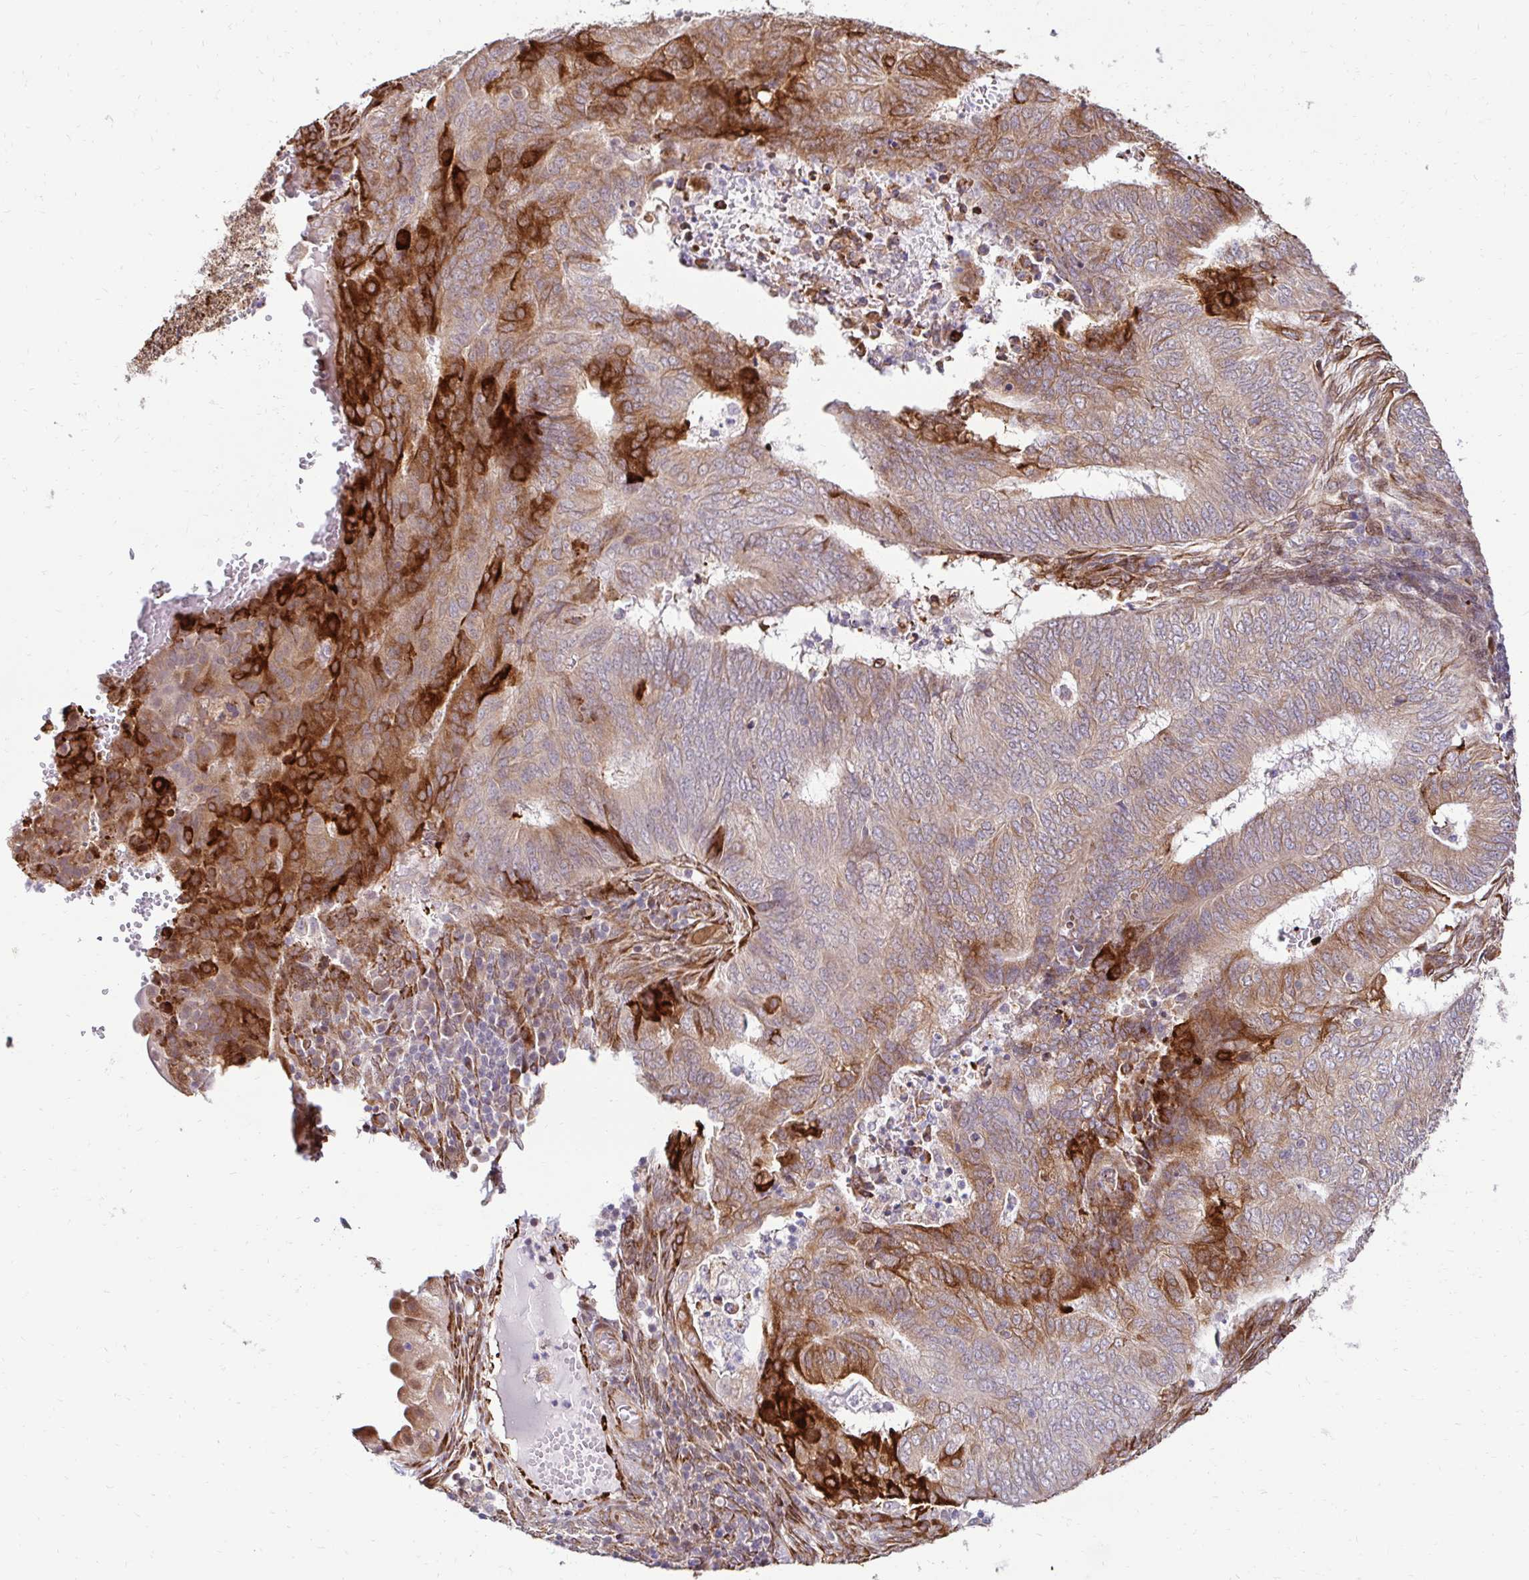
{"staining": {"intensity": "strong", "quantity": "25%-75%", "location": "cytoplasmic/membranous"}, "tissue": "endometrial cancer", "cell_type": "Tumor cells", "image_type": "cancer", "snomed": [{"axis": "morphology", "description": "Adenocarcinoma, NOS"}, {"axis": "topography", "description": "Endometrium"}], "caption": "A brown stain labels strong cytoplasmic/membranous expression of a protein in human adenocarcinoma (endometrial) tumor cells.", "gene": "HPS1", "patient": {"sex": "female", "age": 62}}